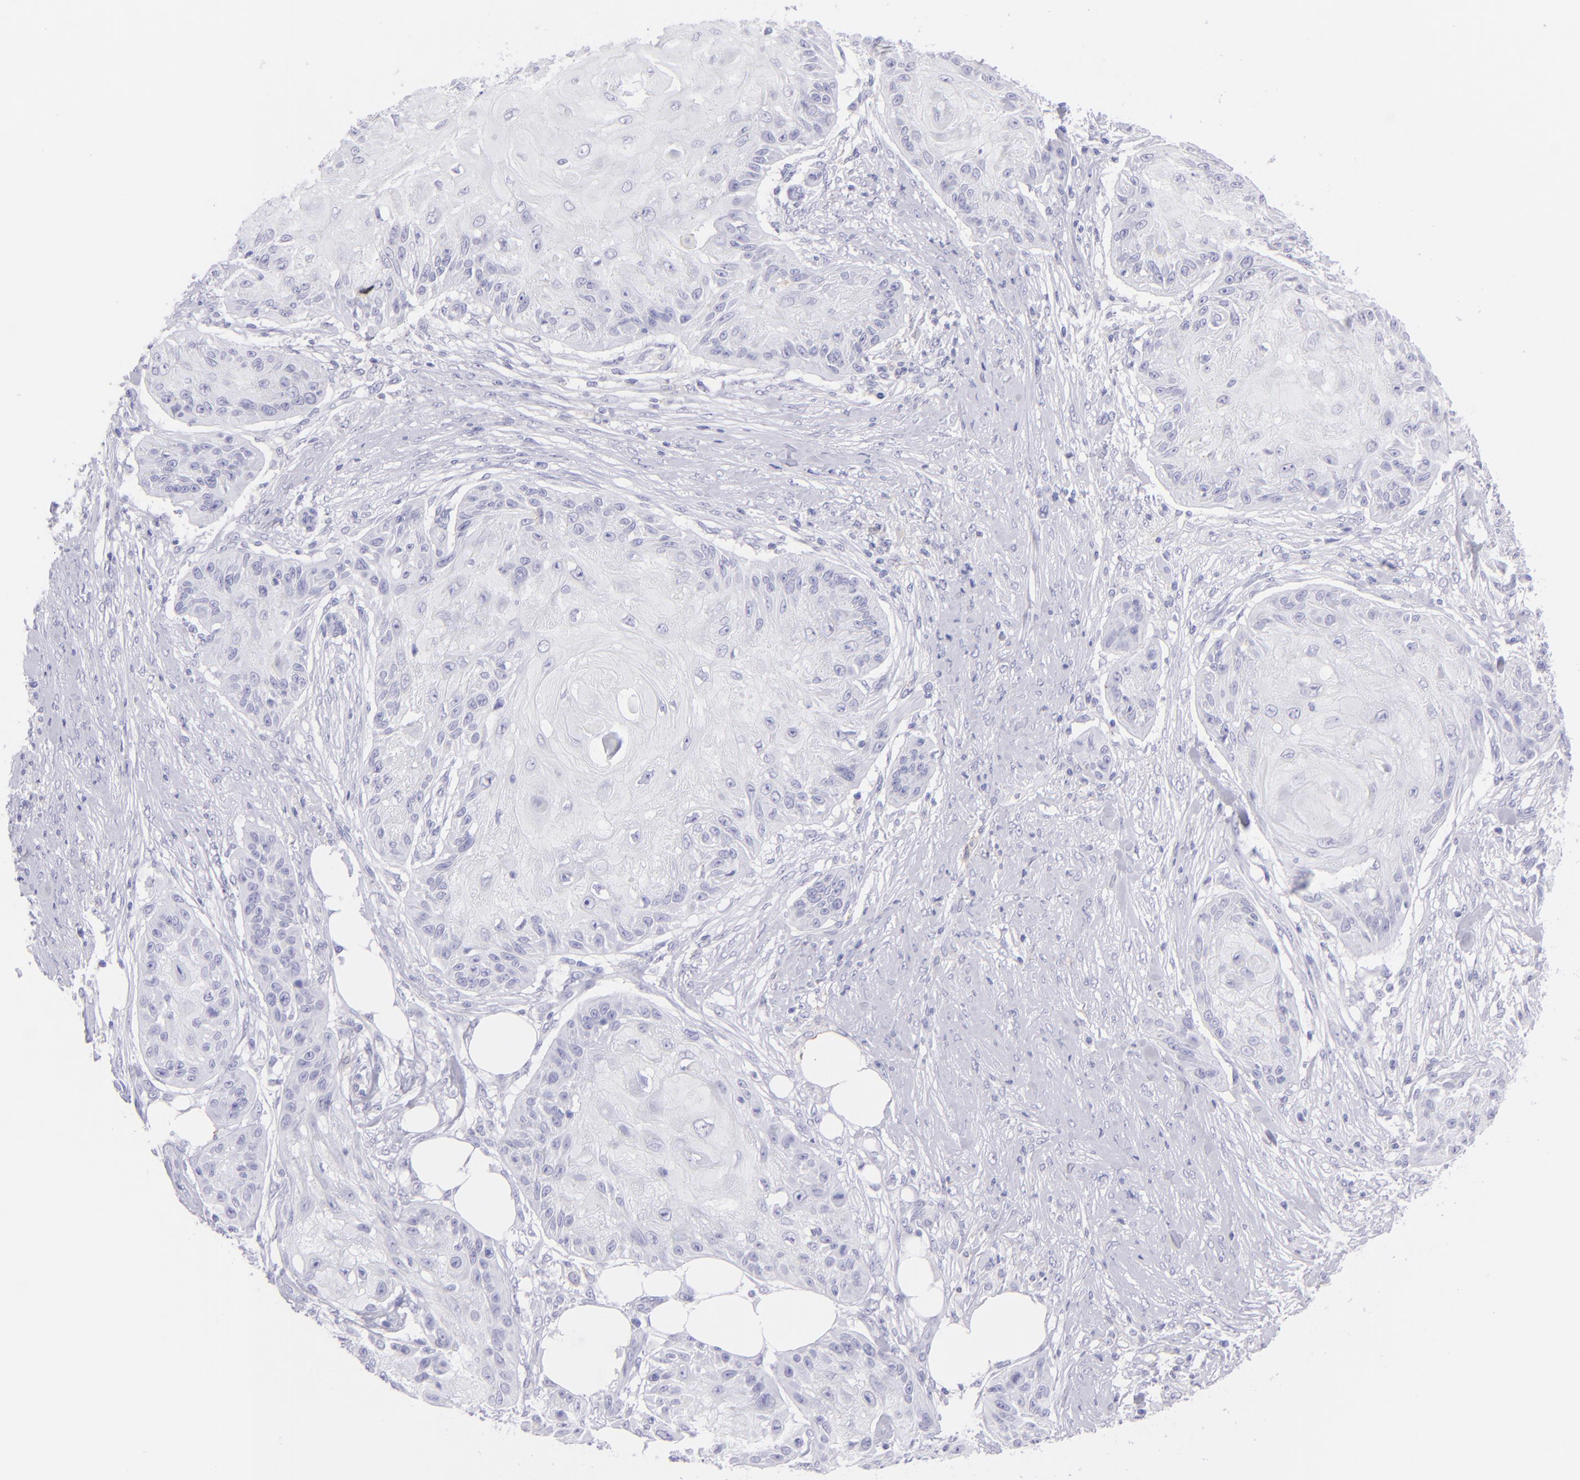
{"staining": {"intensity": "negative", "quantity": "none", "location": "none"}, "tissue": "skin cancer", "cell_type": "Tumor cells", "image_type": "cancer", "snomed": [{"axis": "morphology", "description": "Squamous cell carcinoma, NOS"}, {"axis": "topography", "description": "Skin"}], "caption": "The histopathology image exhibits no significant staining in tumor cells of skin squamous cell carcinoma. The staining is performed using DAB (3,3'-diaminobenzidine) brown chromogen with nuclei counter-stained in using hematoxylin.", "gene": "CD72", "patient": {"sex": "female", "age": 88}}